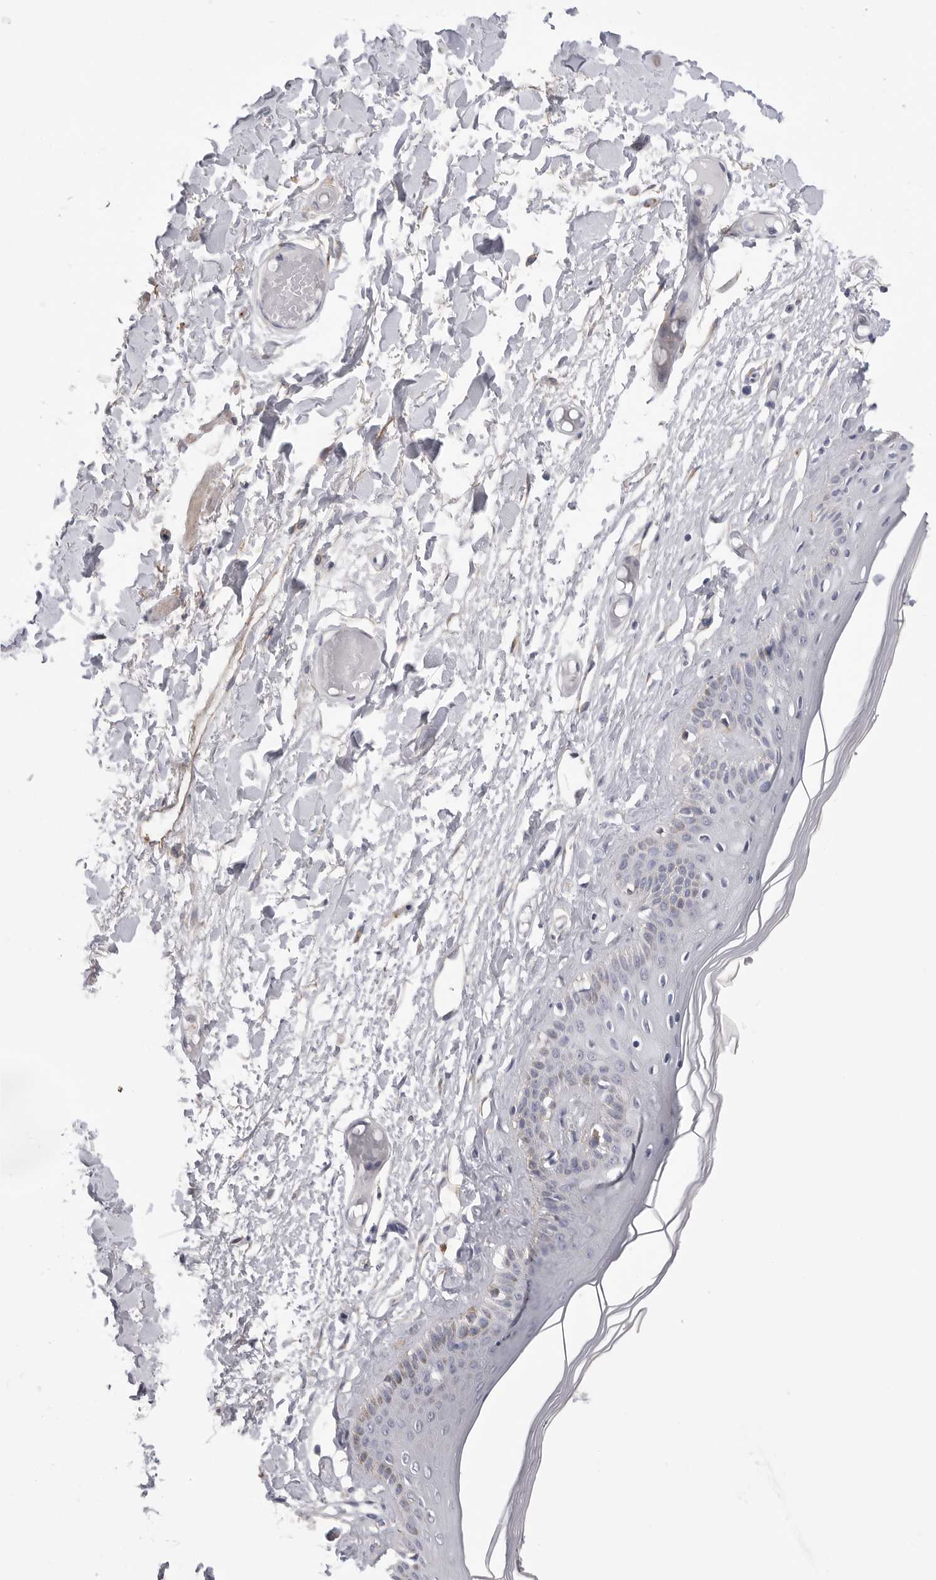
{"staining": {"intensity": "negative", "quantity": "none", "location": "none"}, "tissue": "skin", "cell_type": "Epidermal cells", "image_type": "normal", "snomed": [{"axis": "morphology", "description": "Normal tissue, NOS"}, {"axis": "topography", "description": "Vulva"}], "caption": "IHC micrograph of unremarkable skin: human skin stained with DAB displays no significant protein expression in epidermal cells.", "gene": "AKAP12", "patient": {"sex": "female", "age": 73}}